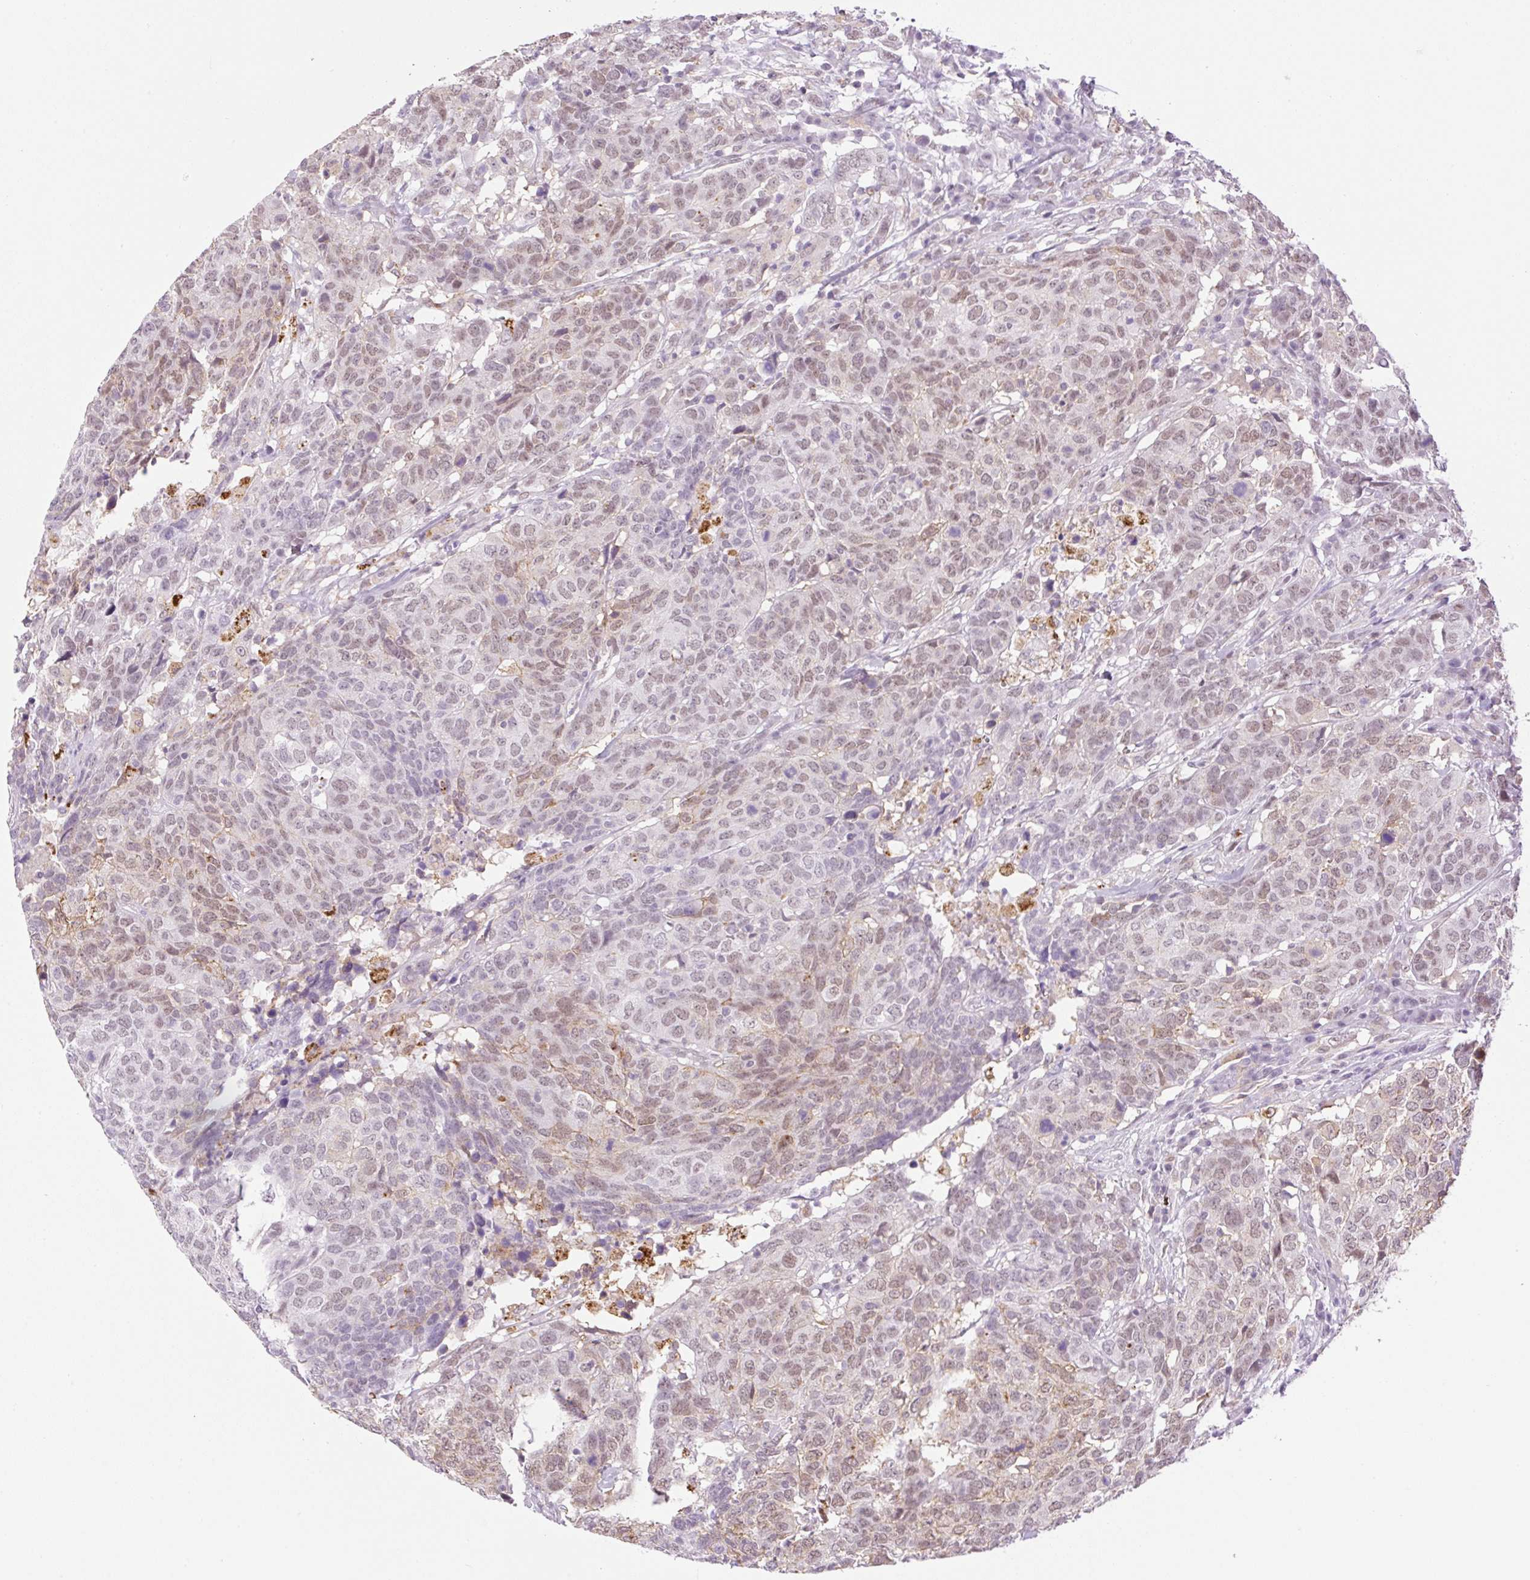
{"staining": {"intensity": "weak", "quantity": ">75%", "location": "cytoplasmic/membranous,nuclear"}, "tissue": "head and neck cancer", "cell_type": "Tumor cells", "image_type": "cancer", "snomed": [{"axis": "morphology", "description": "Normal tissue, NOS"}, {"axis": "morphology", "description": "Squamous cell carcinoma, NOS"}, {"axis": "topography", "description": "Skeletal muscle"}, {"axis": "topography", "description": "Vascular tissue"}, {"axis": "topography", "description": "Peripheral nerve tissue"}, {"axis": "topography", "description": "Head-Neck"}], "caption": "This image reveals immunohistochemistry (IHC) staining of squamous cell carcinoma (head and neck), with low weak cytoplasmic/membranous and nuclear positivity in approximately >75% of tumor cells.", "gene": "PALM3", "patient": {"sex": "male", "age": 66}}